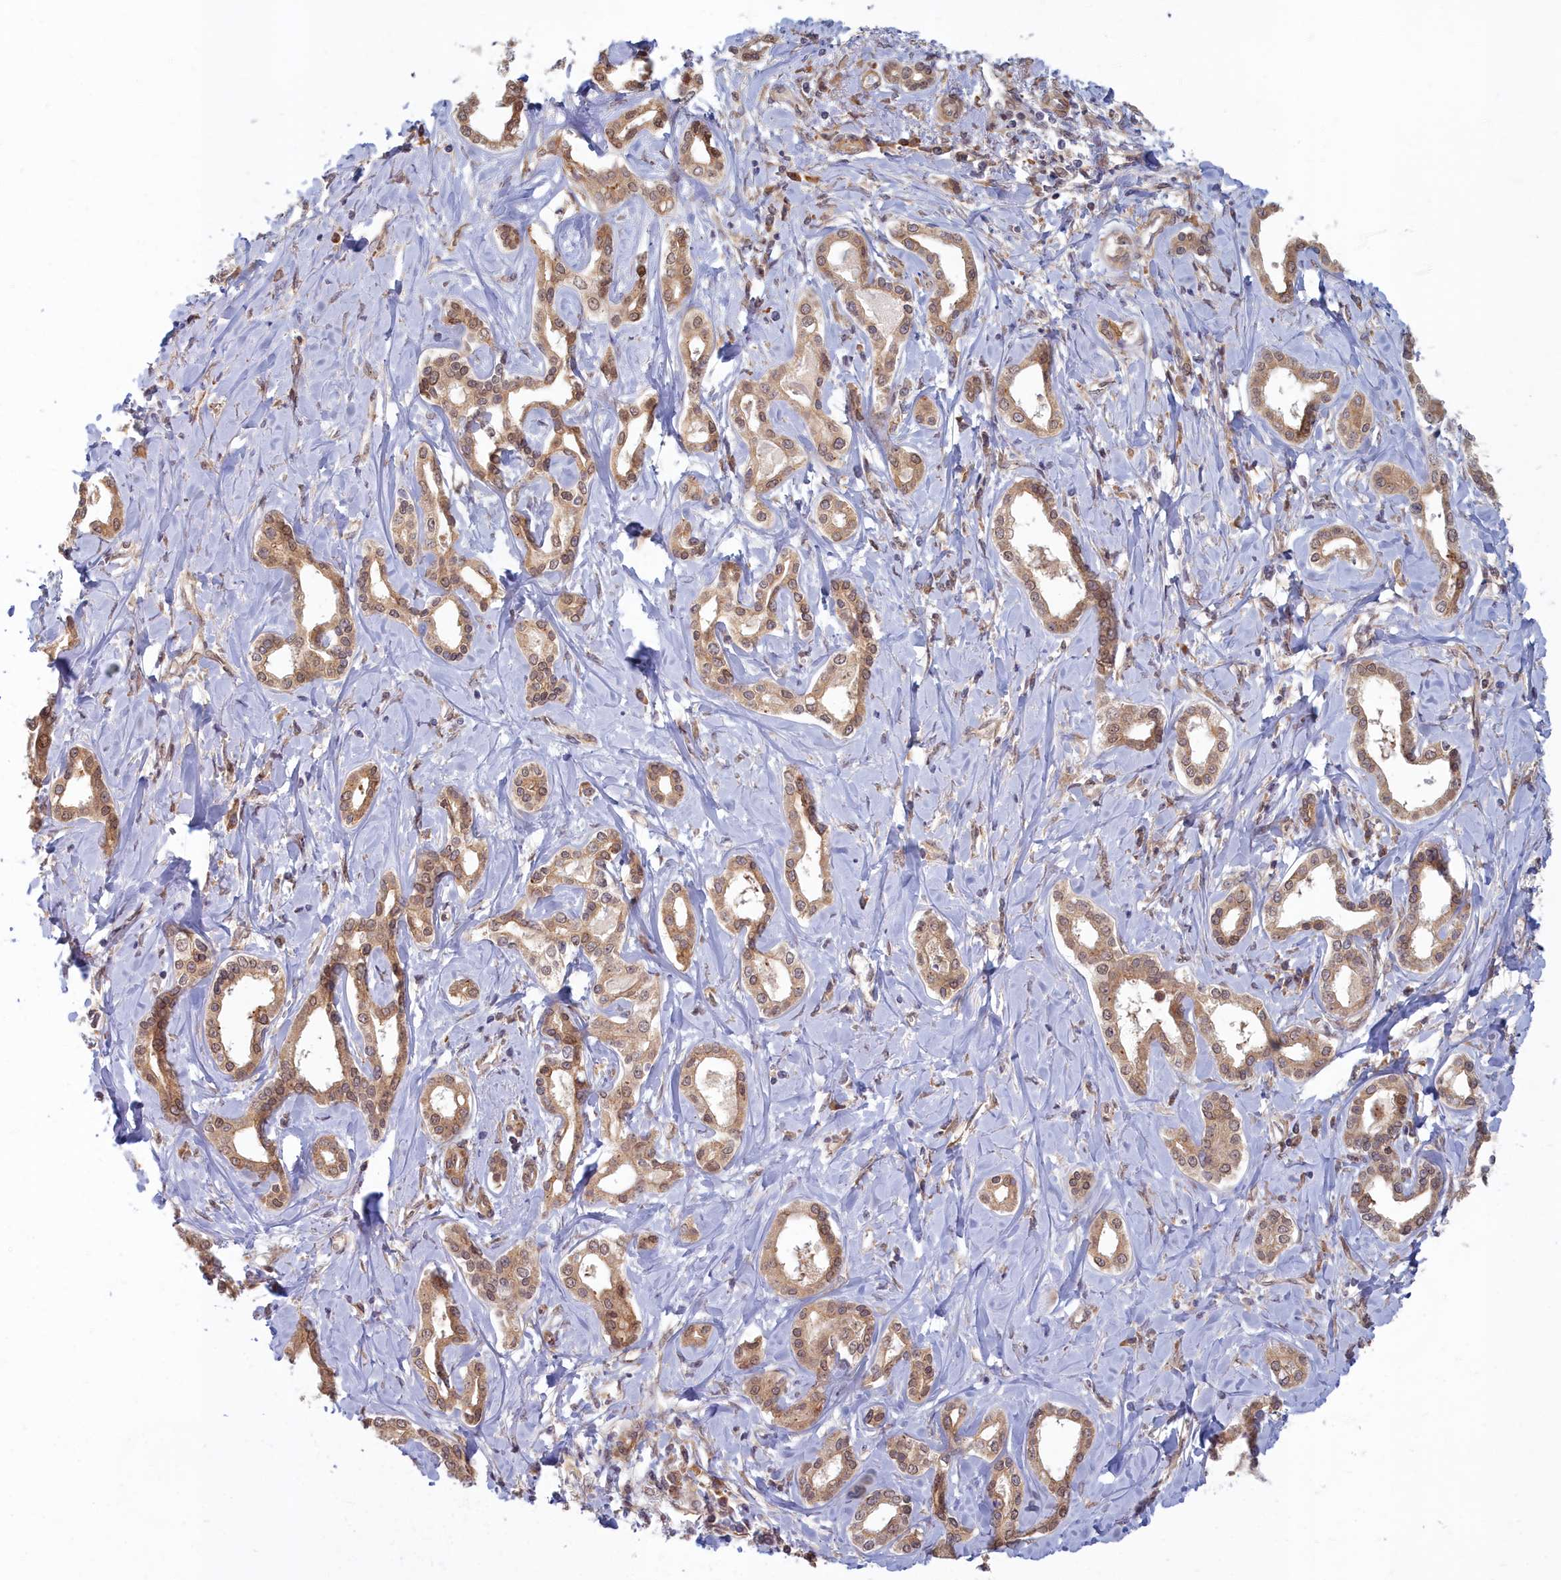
{"staining": {"intensity": "moderate", "quantity": ">75%", "location": "cytoplasmic/membranous,nuclear"}, "tissue": "liver cancer", "cell_type": "Tumor cells", "image_type": "cancer", "snomed": [{"axis": "morphology", "description": "Cholangiocarcinoma"}, {"axis": "topography", "description": "Liver"}], "caption": "Protein expression analysis of human liver cancer (cholangiocarcinoma) reveals moderate cytoplasmic/membranous and nuclear positivity in approximately >75% of tumor cells.", "gene": "MAK16", "patient": {"sex": "female", "age": 77}}